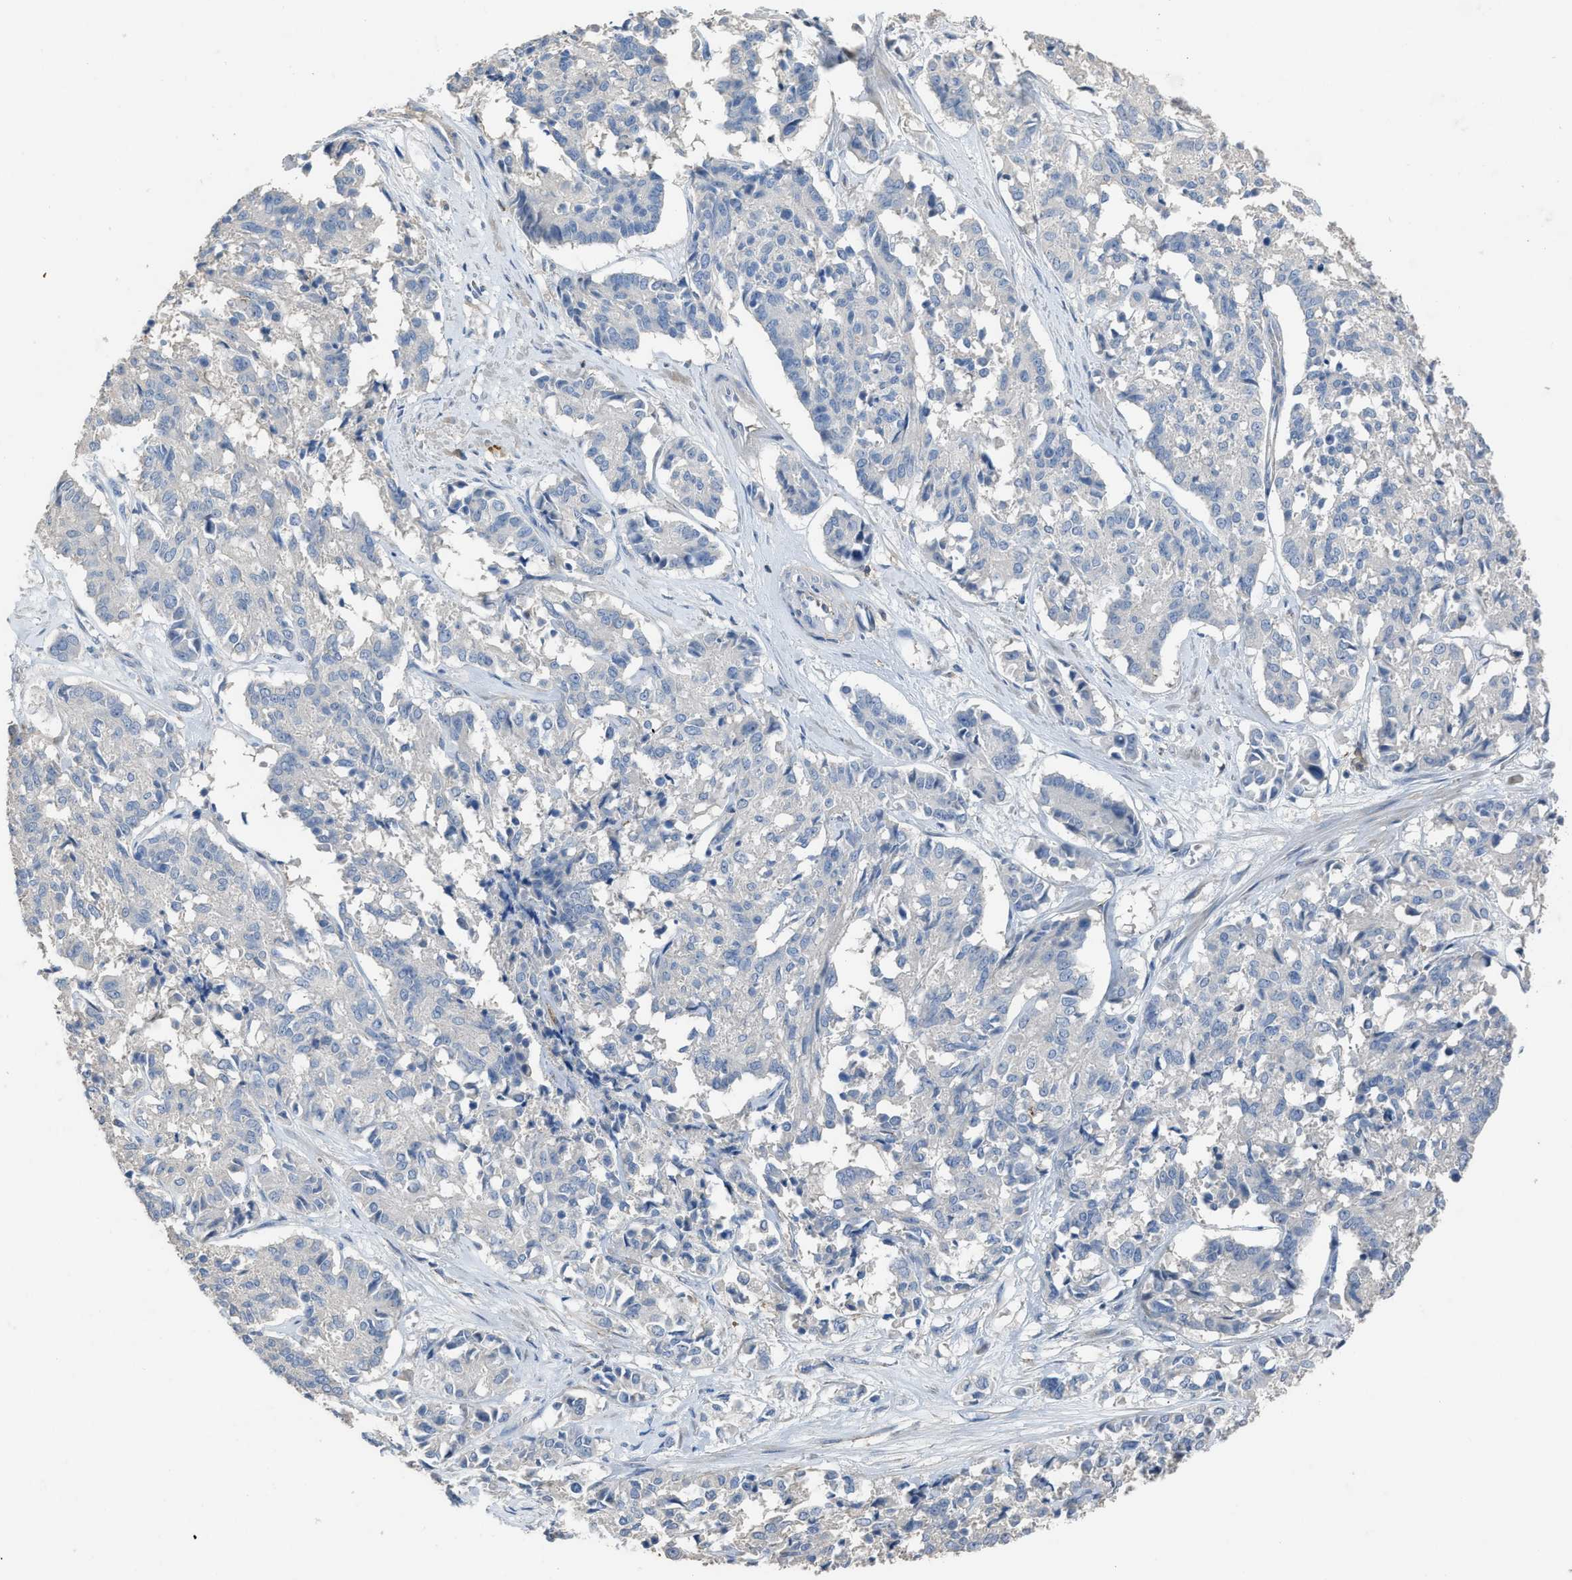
{"staining": {"intensity": "negative", "quantity": "none", "location": "none"}, "tissue": "cervical cancer", "cell_type": "Tumor cells", "image_type": "cancer", "snomed": [{"axis": "morphology", "description": "Squamous cell carcinoma, NOS"}, {"axis": "topography", "description": "Cervix"}], "caption": "A micrograph of human cervical squamous cell carcinoma is negative for staining in tumor cells.", "gene": "OR51E1", "patient": {"sex": "female", "age": 35}}